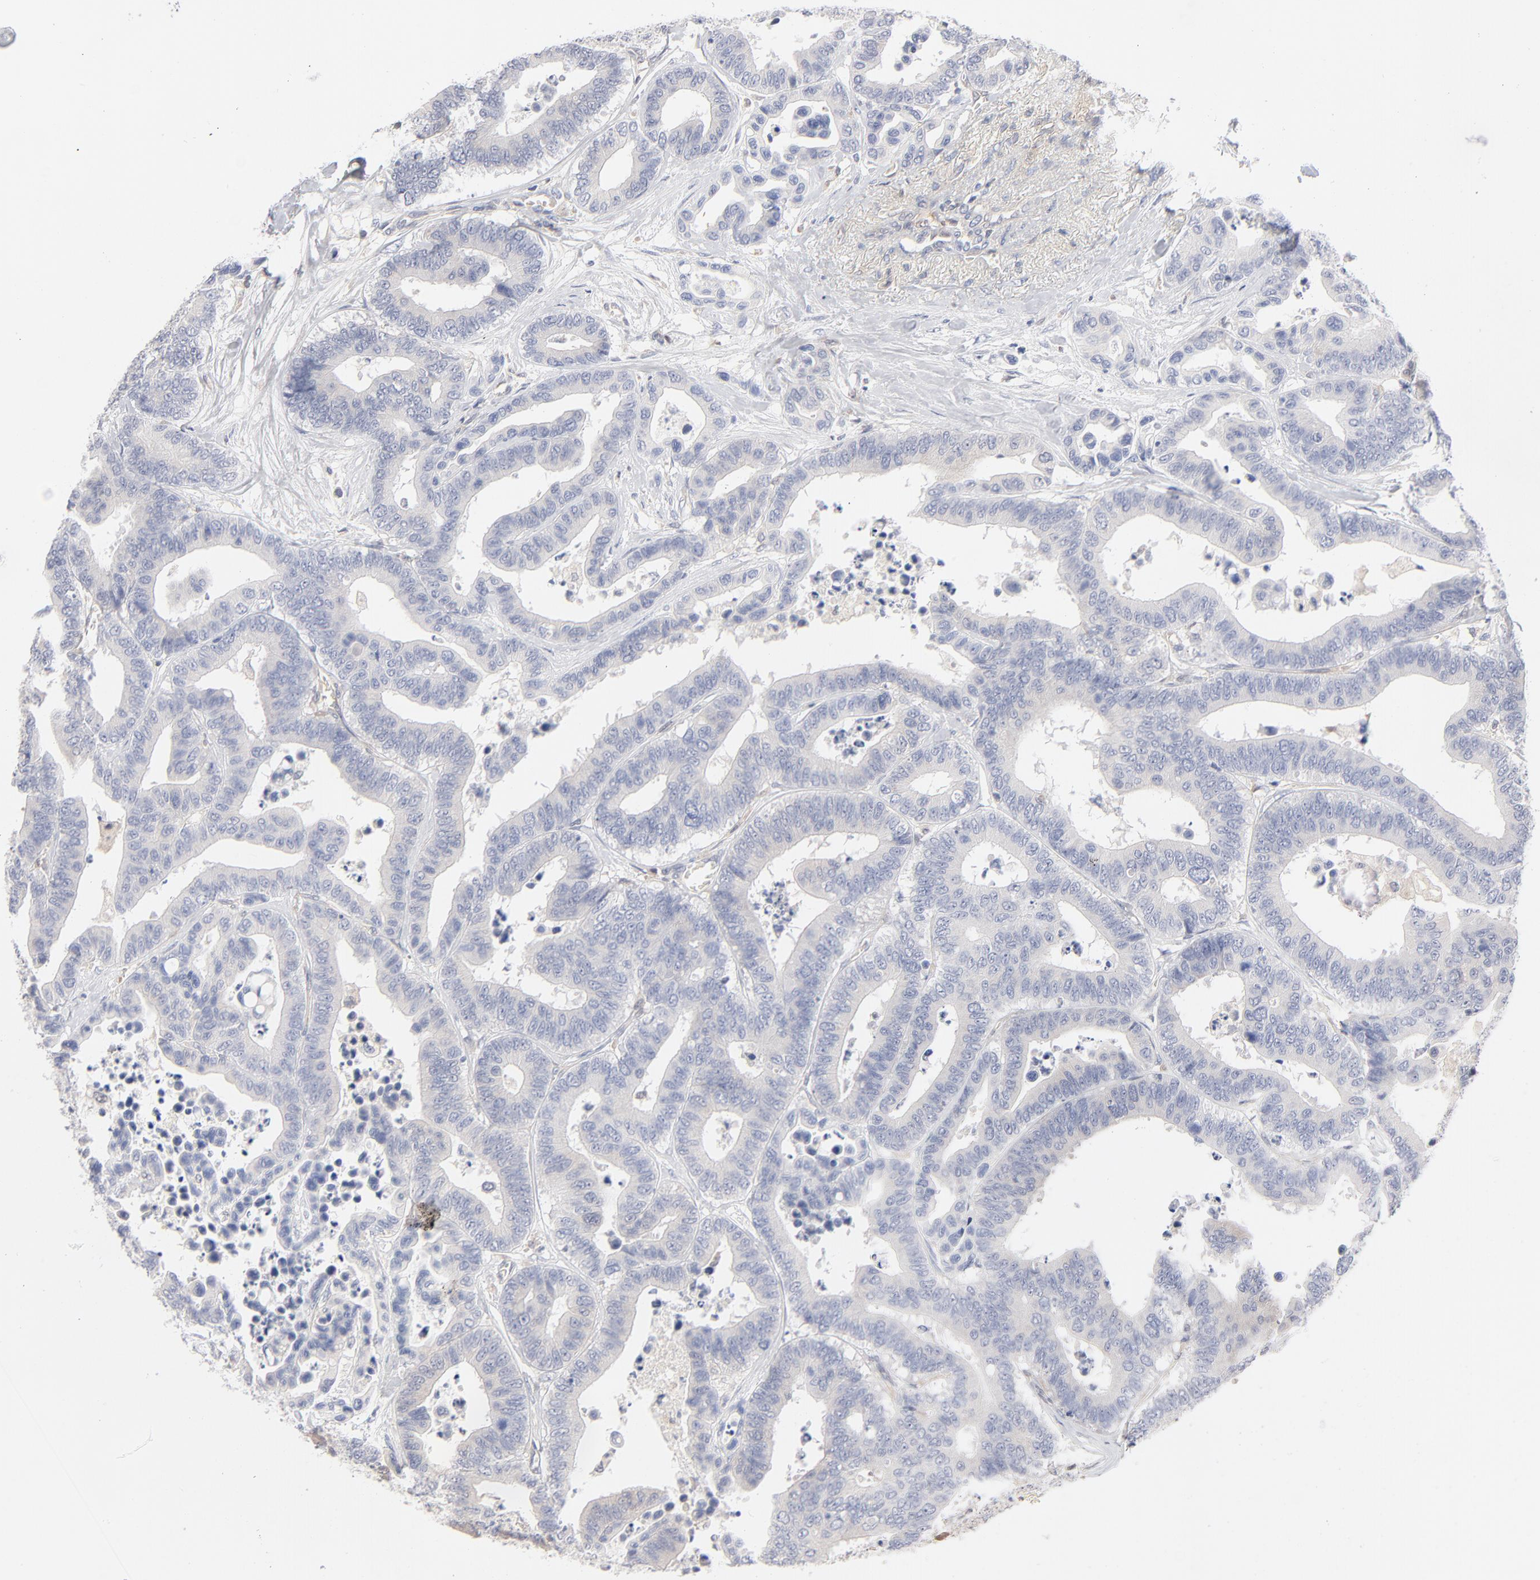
{"staining": {"intensity": "negative", "quantity": "none", "location": "none"}, "tissue": "colorectal cancer", "cell_type": "Tumor cells", "image_type": "cancer", "snomed": [{"axis": "morphology", "description": "Adenocarcinoma, NOS"}, {"axis": "topography", "description": "Colon"}], "caption": "The histopathology image shows no significant positivity in tumor cells of adenocarcinoma (colorectal). (IHC, brightfield microscopy, high magnification).", "gene": "ARRB1", "patient": {"sex": "male", "age": 82}}